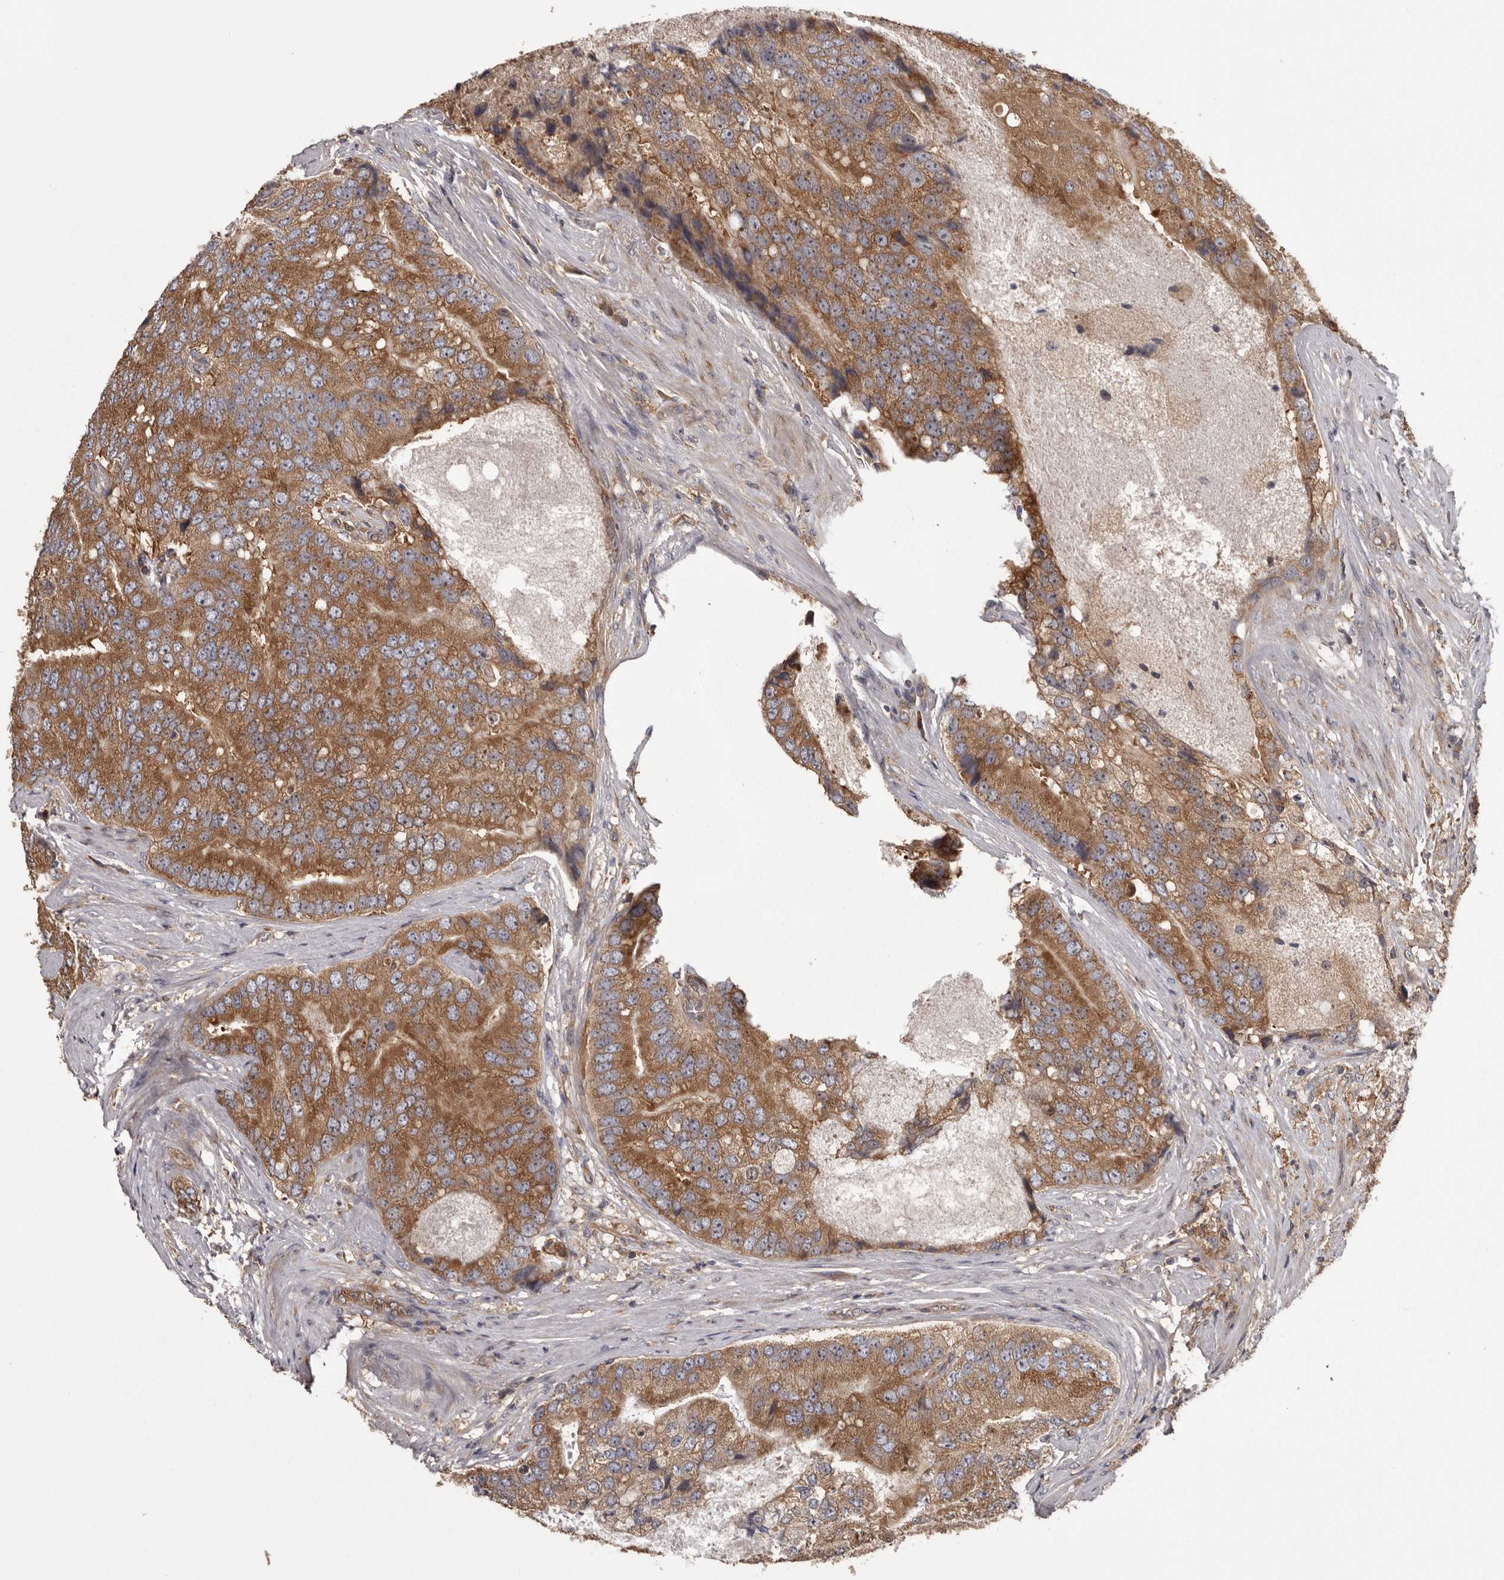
{"staining": {"intensity": "moderate", "quantity": ">75%", "location": "cytoplasmic/membranous"}, "tissue": "prostate cancer", "cell_type": "Tumor cells", "image_type": "cancer", "snomed": [{"axis": "morphology", "description": "Adenocarcinoma, High grade"}, {"axis": "topography", "description": "Prostate"}], "caption": "Adenocarcinoma (high-grade) (prostate) tissue displays moderate cytoplasmic/membranous staining in about >75% of tumor cells", "gene": "DARS1", "patient": {"sex": "male", "age": 70}}